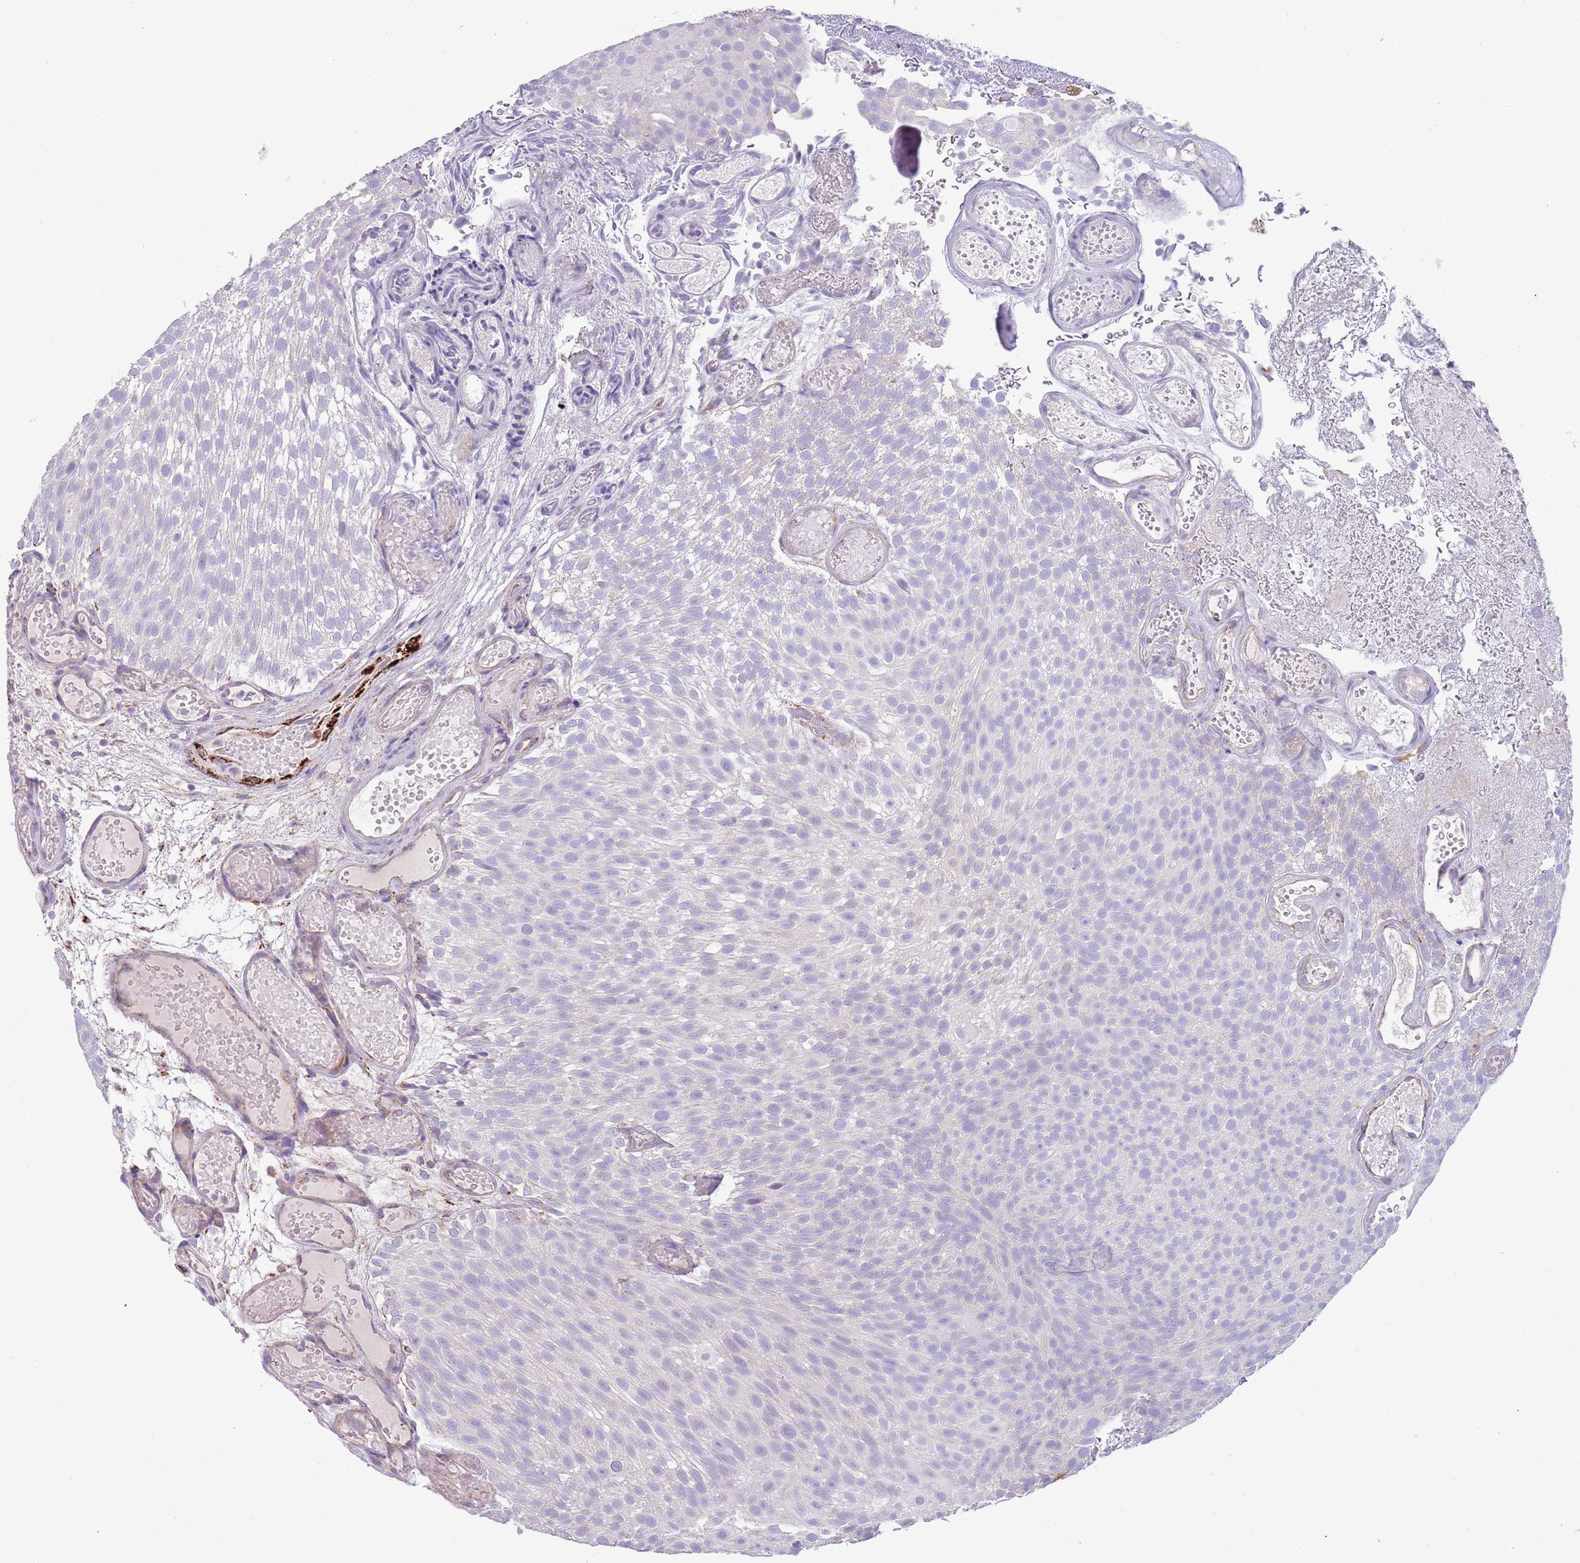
{"staining": {"intensity": "negative", "quantity": "none", "location": "none"}, "tissue": "urothelial cancer", "cell_type": "Tumor cells", "image_type": "cancer", "snomed": [{"axis": "morphology", "description": "Urothelial carcinoma, Low grade"}, {"axis": "topography", "description": "Urinary bladder"}], "caption": "This image is of urothelial cancer stained with immunohistochemistry (IHC) to label a protein in brown with the nuclei are counter-stained blue. There is no expression in tumor cells. (DAB (3,3'-diaminobenzidine) immunohistochemistry with hematoxylin counter stain).", "gene": "RNF222", "patient": {"sex": "male", "age": 78}}